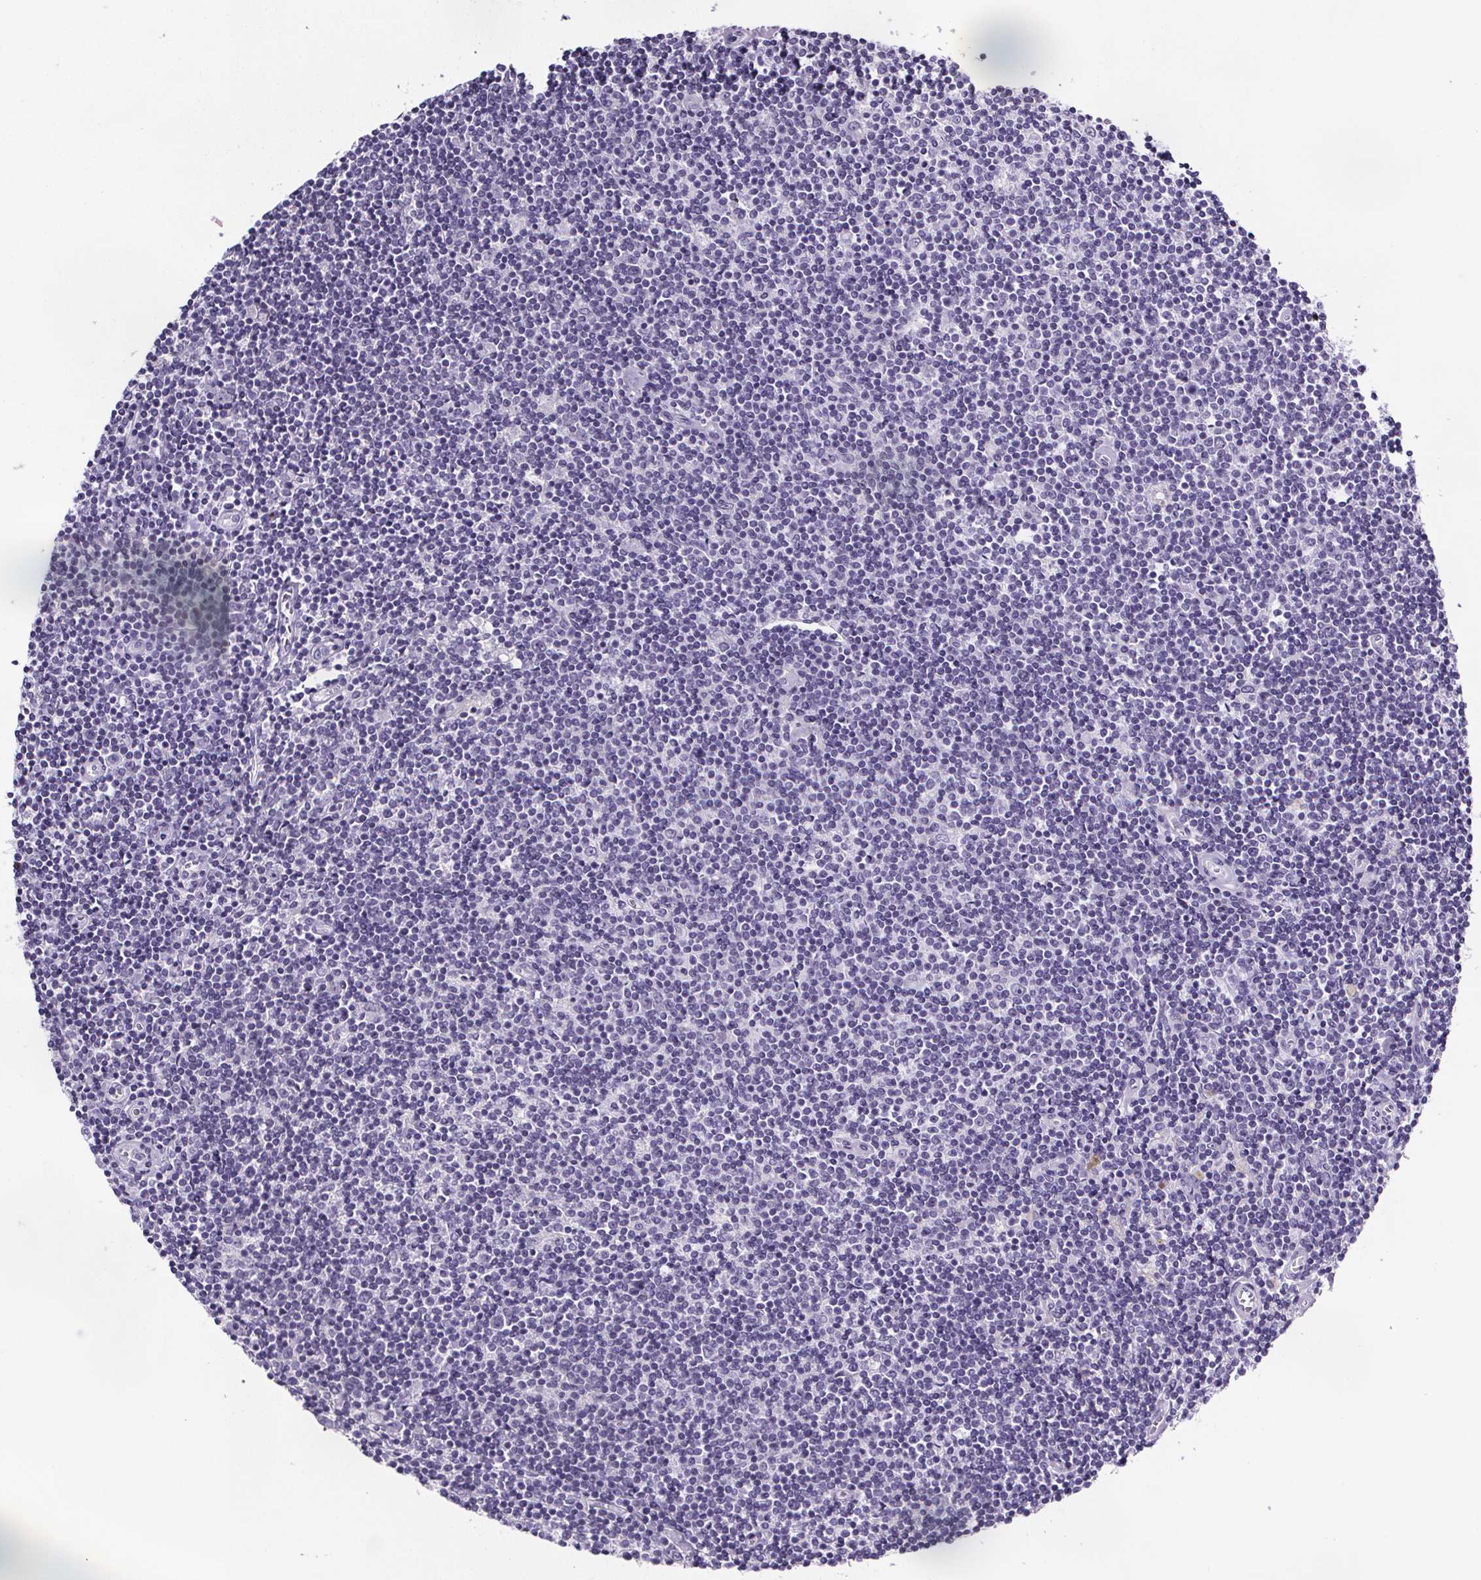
{"staining": {"intensity": "negative", "quantity": "none", "location": "none"}, "tissue": "lymphoma", "cell_type": "Tumor cells", "image_type": "cancer", "snomed": [{"axis": "morphology", "description": "Hodgkin's disease, NOS"}, {"axis": "topography", "description": "Lymph node"}], "caption": "Immunohistochemistry of Hodgkin's disease exhibits no positivity in tumor cells.", "gene": "CUBN", "patient": {"sex": "male", "age": 40}}